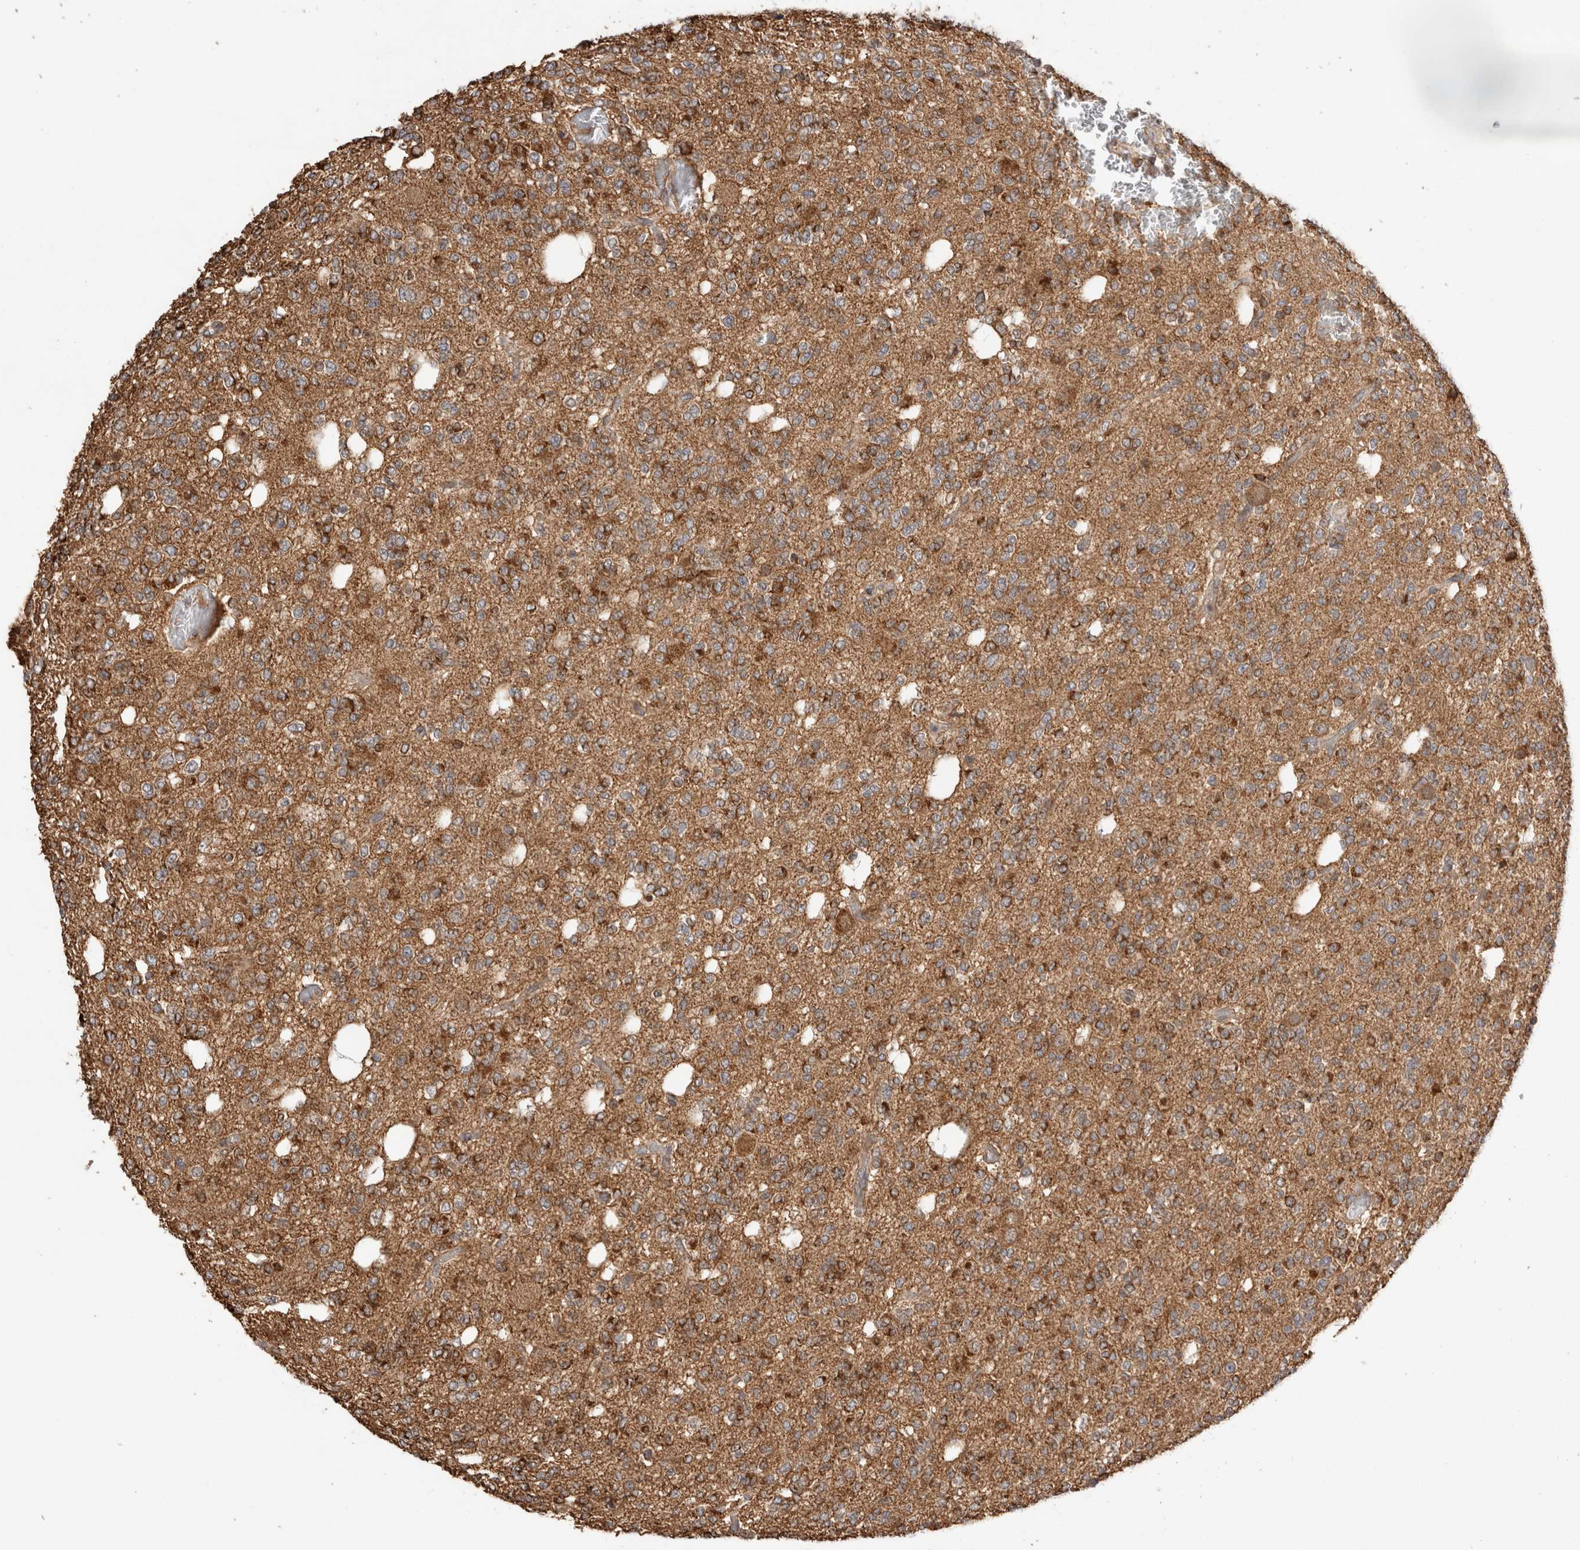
{"staining": {"intensity": "moderate", "quantity": ">75%", "location": "cytoplasmic/membranous"}, "tissue": "glioma", "cell_type": "Tumor cells", "image_type": "cancer", "snomed": [{"axis": "morphology", "description": "Glioma, malignant, Low grade"}, {"axis": "topography", "description": "Brain"}], "caption": "Immunohistochemistry (IHC) micrograph of malignant low-grade glioma stained for a protein (brown), which exhibits medium levels of moderate cytoplasmic/membranous expression in approximately >75% of tumor cells.", "gene": "IMMP2L", "patient": {"sex": "male", "age": 38}}